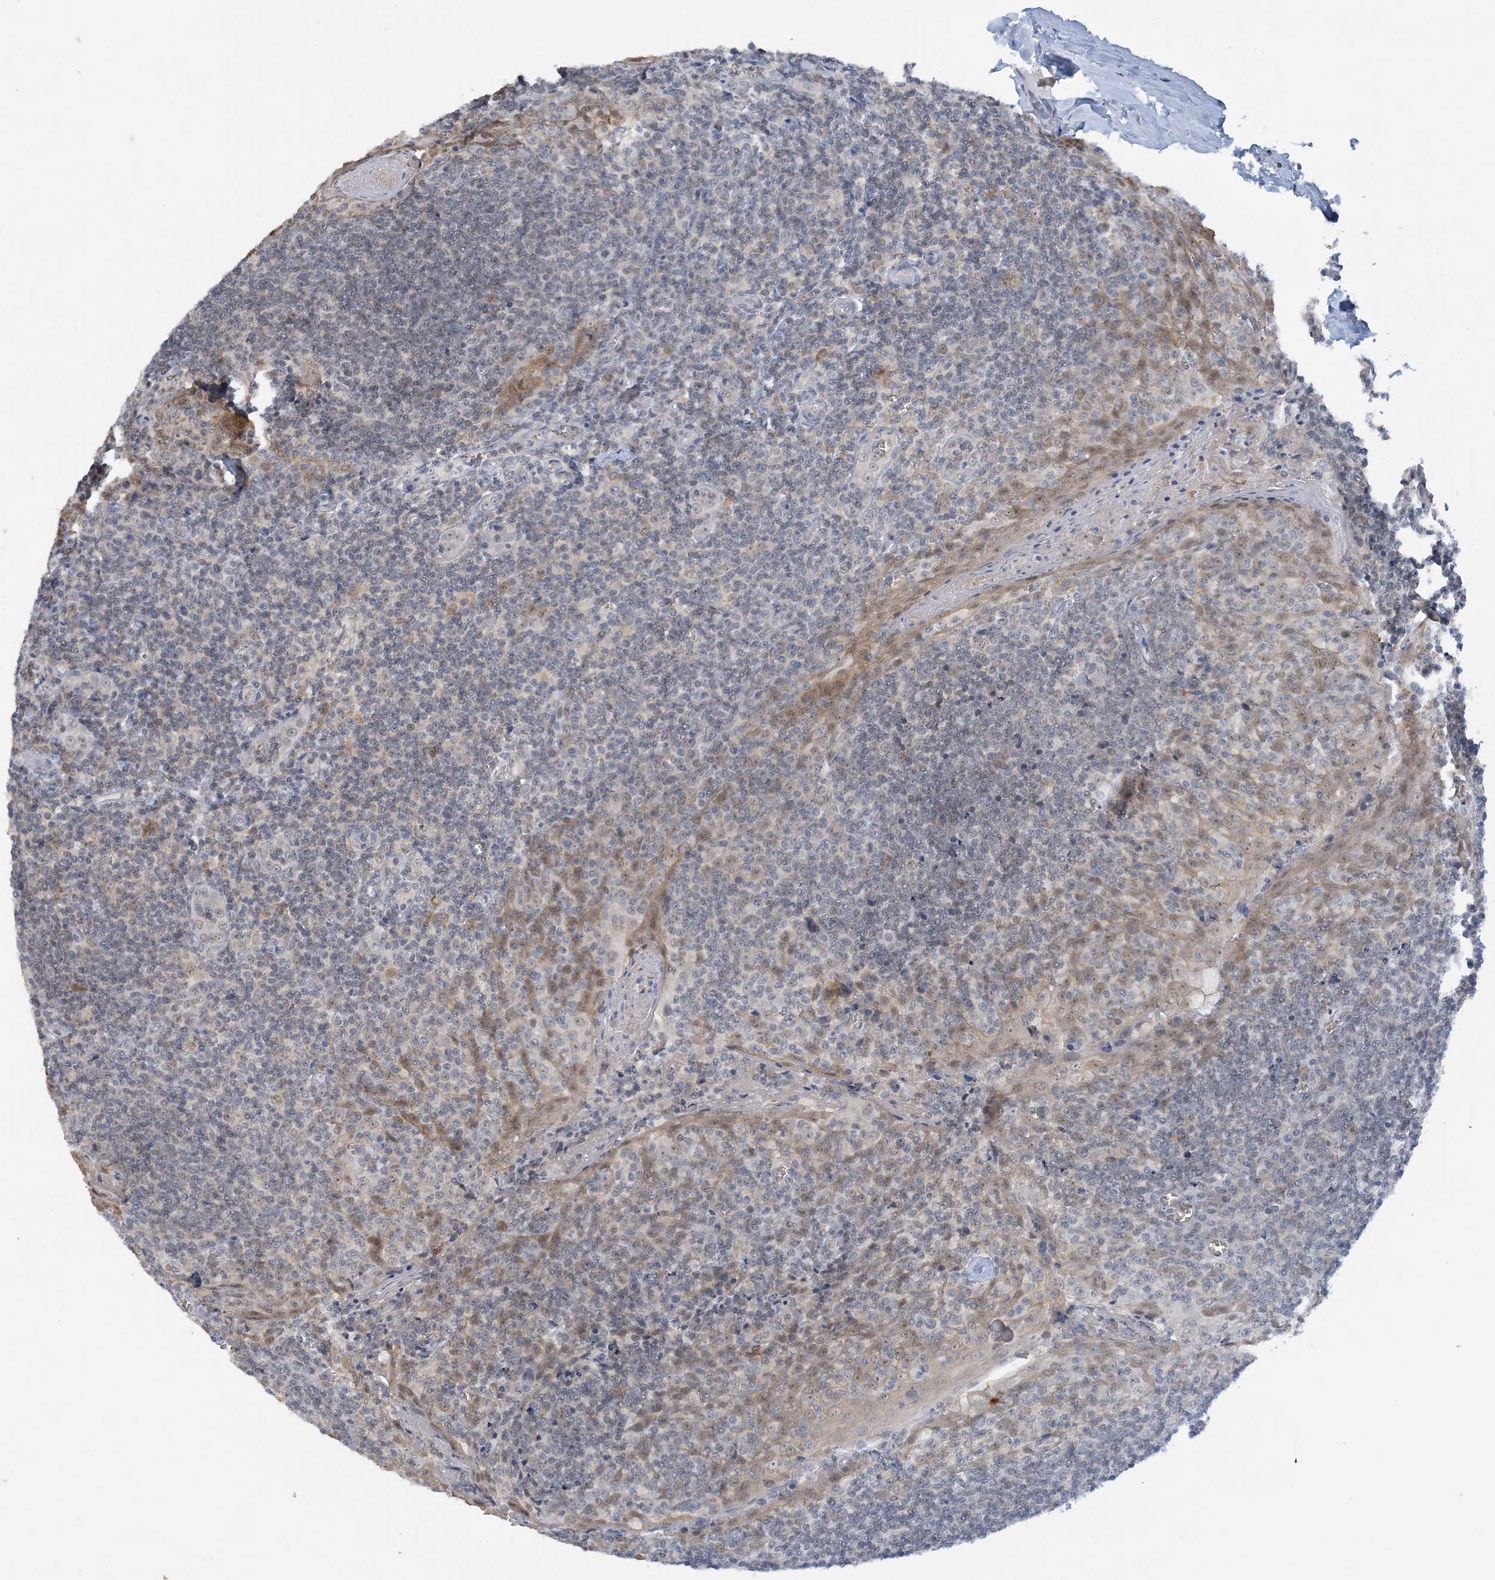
{"staining": {"intensity": "moderate", "quantity": "<25%", "location": "cytoplasmic/membranous,nuclear"}, "tissue": "tonsil", "cell_type": "Germinal center cells", "image_type": "normal", "snomed": [{"axis": "morphology", "description": "Normal tissue, NOS"}, {"axis": "topography", "description": "Tonsil"}], "caption": "Brown immunohistochemical staining in normal human tonsil demonstrates moderate cytoplasmic/membranous,nuclear staining in approximately <25% of germinal center cells. The protein is stained brown, and the nuclei are stained in blue (DAB IHC with brightfield microscopy, high magnification).", "gene": "UBE2E1", "patient": {"sex": "male", "age": 27}}